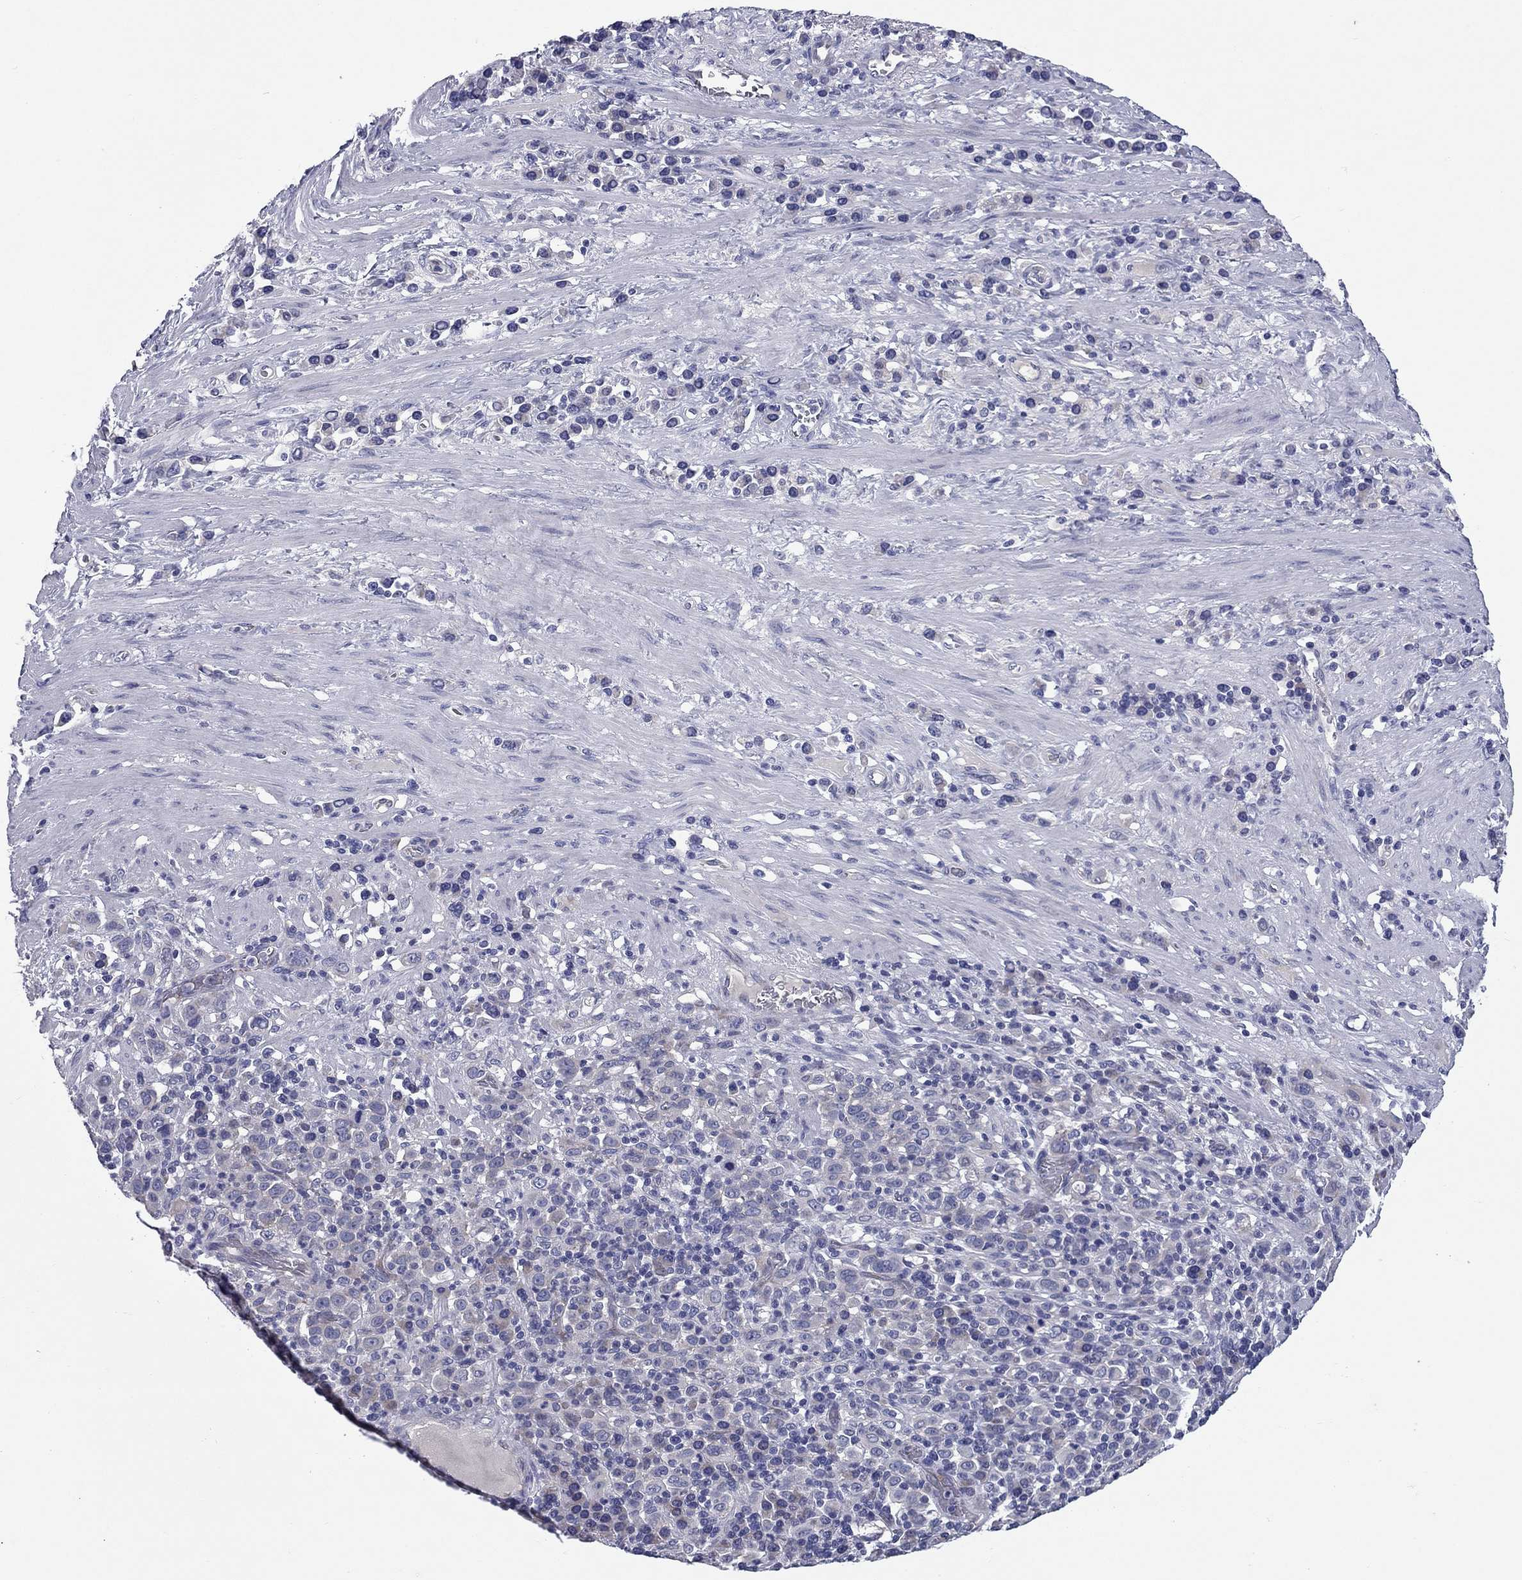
{"staining": {"intensity": "weak", "quantity": "<25%", "location": "cytoplasmic/membranous"}, "tissue": "stomach cancer", "cell_type": "Tumor cells", "image_type": "cancer", "snomed": [{"axis": "morphology", "description": "Adenocarcinoma, NOS"}, {"axis": "topography", "description": "Stomach, upper"}], "caption": "High magnification brightfield microscopy of stomach cancer stained with DAB (brown) and counterstained with hematoxylin (blue): tumor cells show no significant staining.", "gene": "UNC119B", "patient": {"sex": "male", "age": 75}}